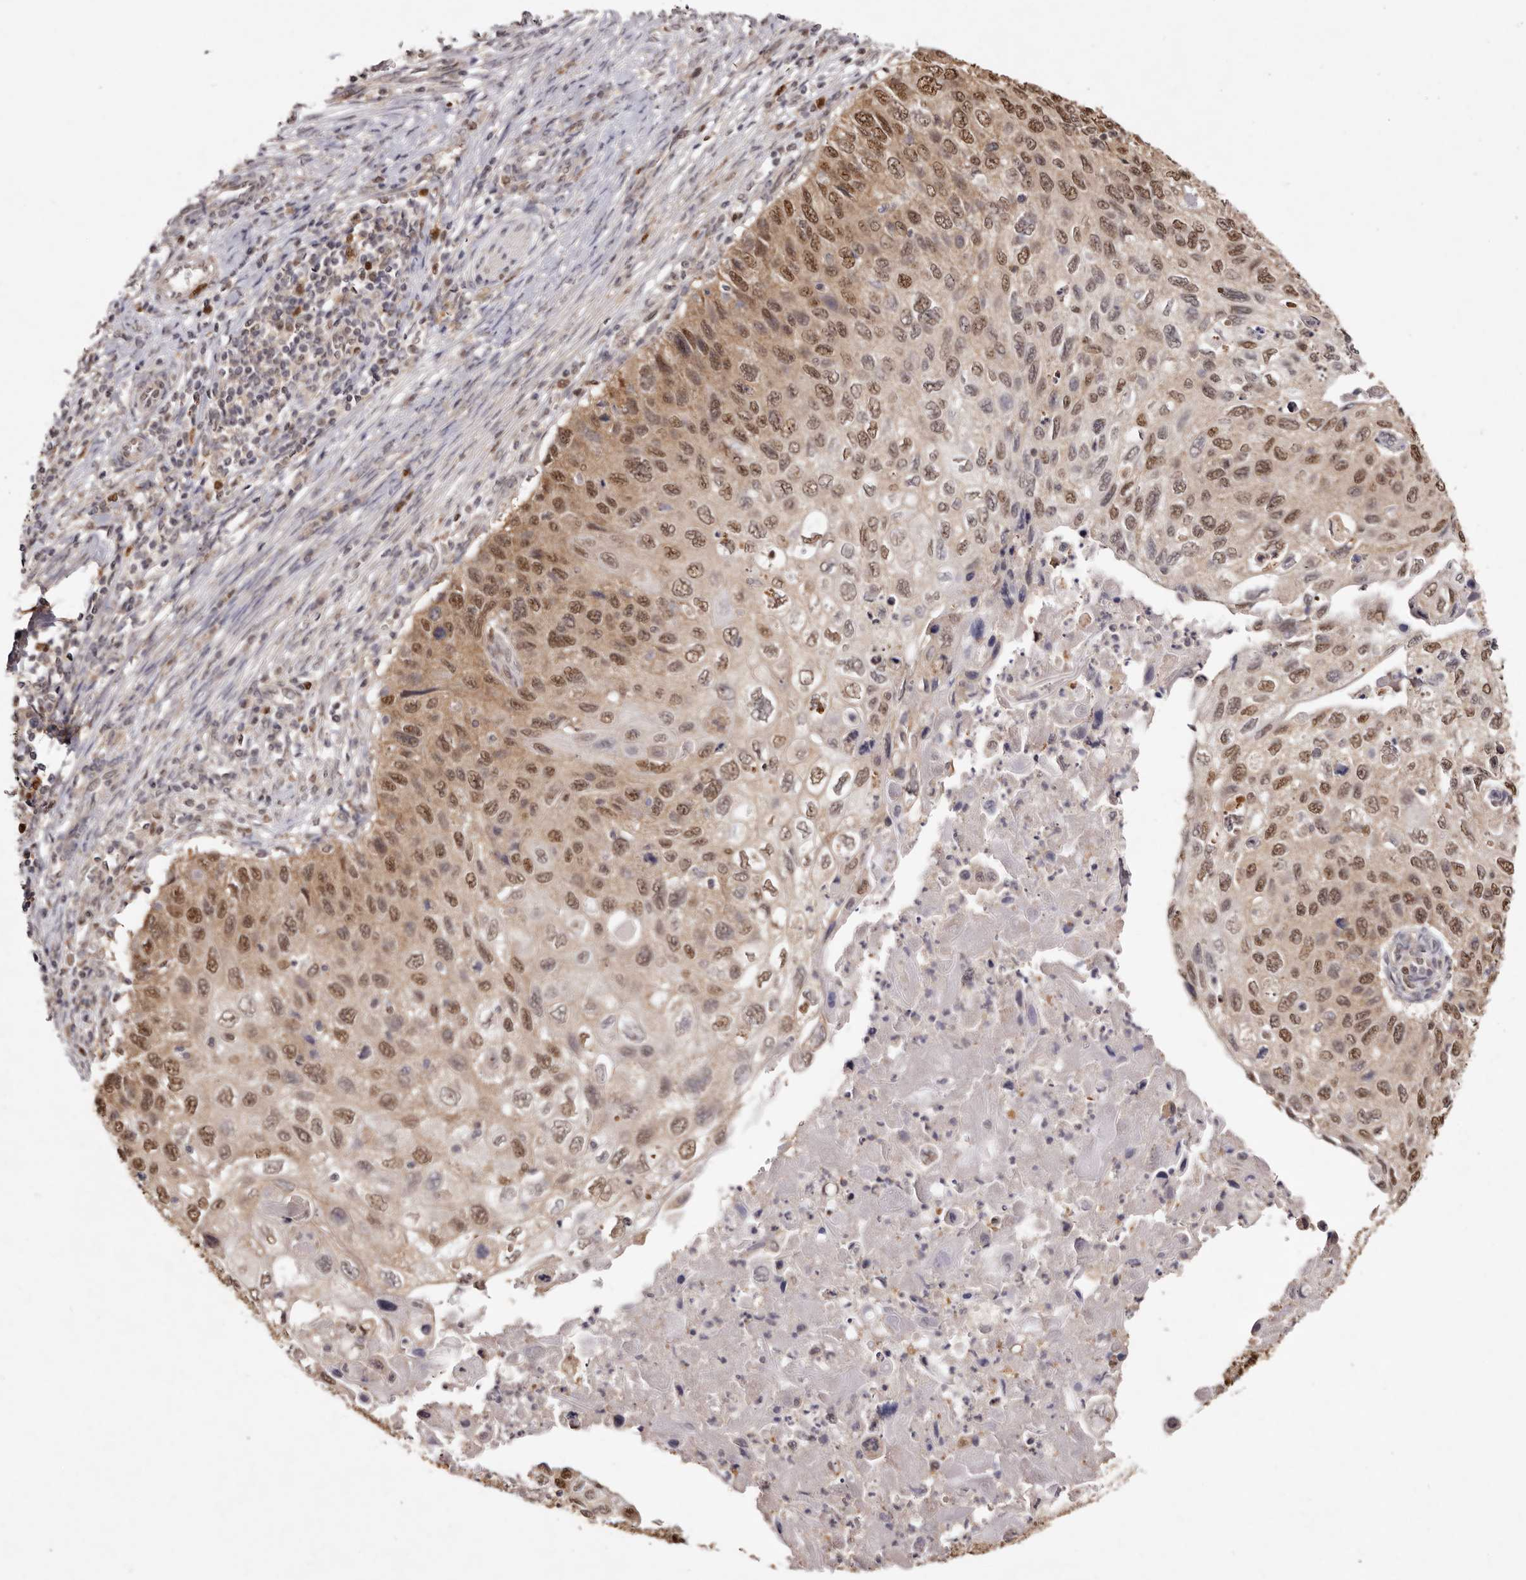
{"staining": {"intensity": "moderate", "quantity": ">75%", "location": "cytoplasmic/membranous,nuclear"}, "tissue": "cervical cancer", "cell_type": "Tumor cells", "image_type": "cancer", "snomed": [{"axis": "morphology", "description": "Squamous cell carcinoma, NOS"}, {"axis": "topography", "description": "Cervix"}], "caption": "A brown stain shows moderate cytoplasmic/membranous and nuclear expression of a protein in human cervical squamous cell carcinoma tumor cells. The staining is performed using DAB brown chromogen to label protein expression. The nuclei are counter-stained blue using hematoxylin.", "gene": "NOTCH1", "patient": {"sex": "female", "age": 70}}